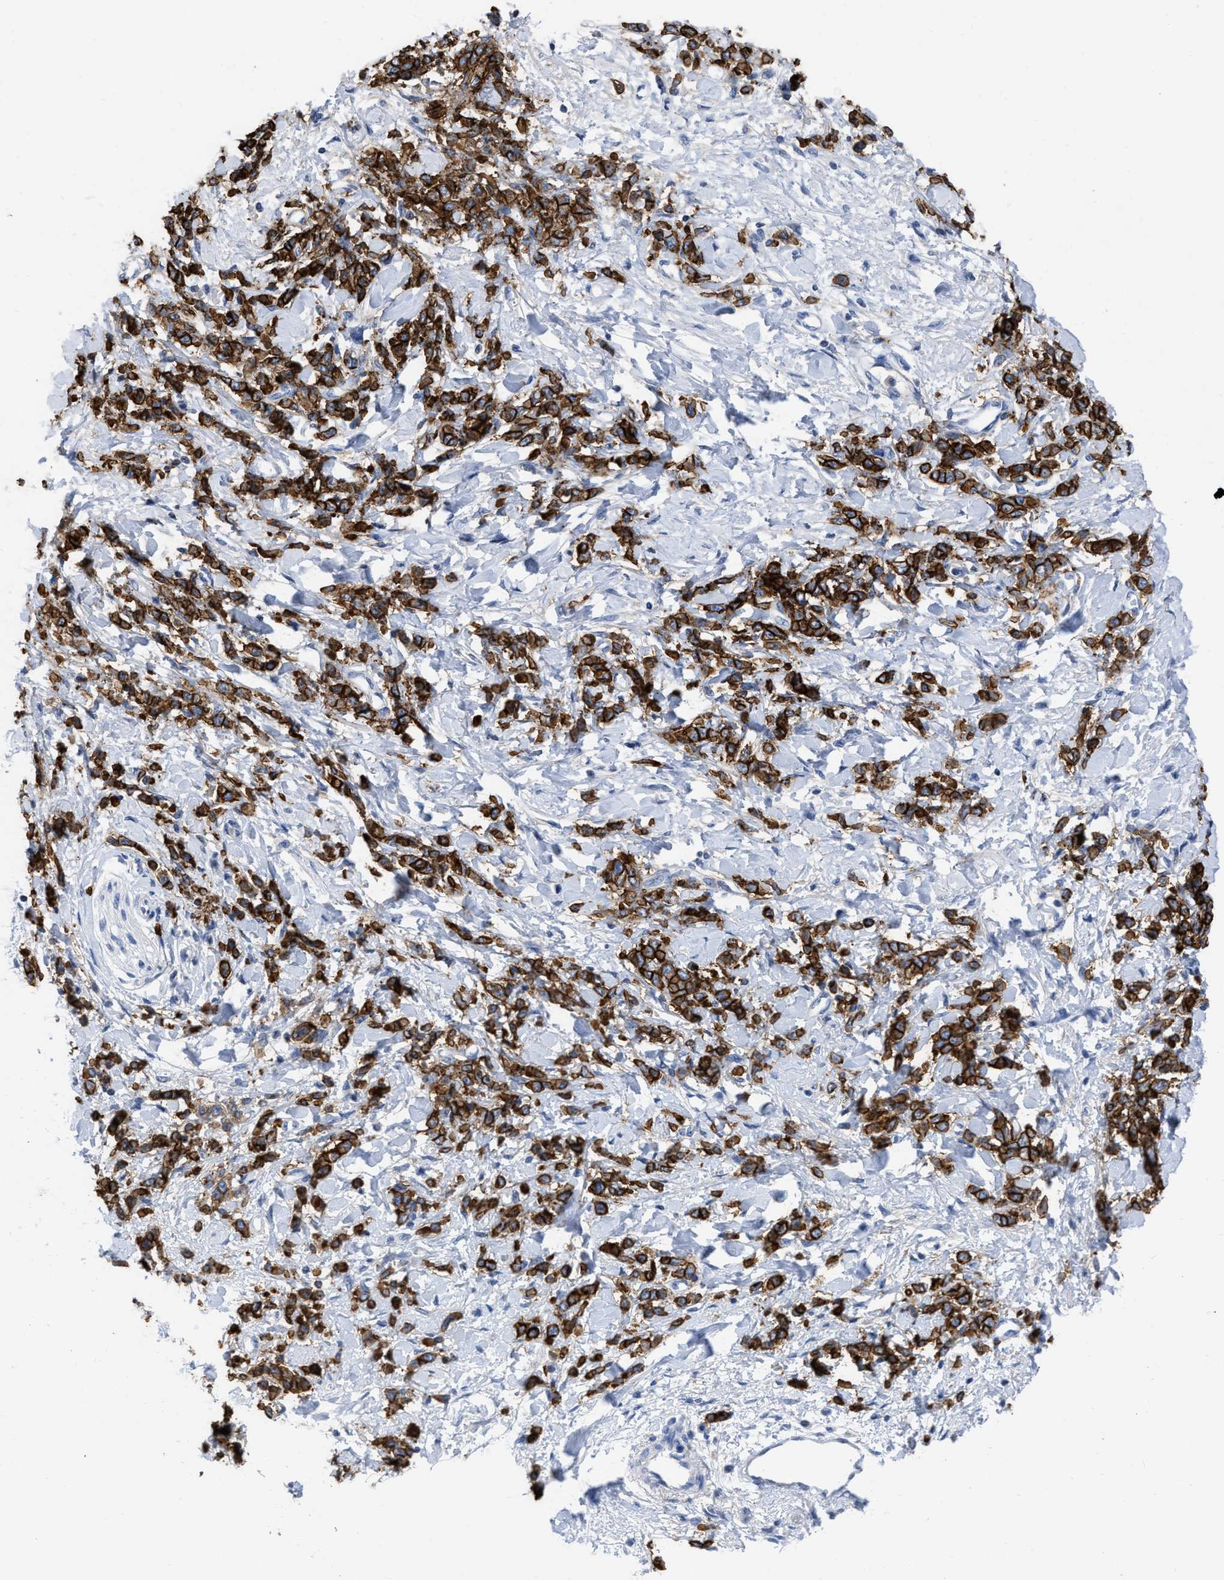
{"staining": {"intensity": "strong", "quantity": ">75%", "location": "cytoplasmic/membranous"}, "tissue": "stomach cancer", "cell_type": "Tumor cells", "image_type": "cancer", "snomed": [{"axis": "morphology", "description": "Normal tissue, NOS"}, {"axis": "morphology", "description": "Adenocarcinoma, NOS"}, {"axis": "topography", "description": "Stomach"}], "caption": "The photomicrograph shows staining of stomach cancer, revealing strong cytoplasmic/membranous protein staining (brown color) within tumor cells. The staining was performed using DAB, with brown indicating positive protein expression. Nuclei are stained blue with hematoxylin.", "gene": "CEACAM5", "patient": {"sex": "male", "age": 82}}